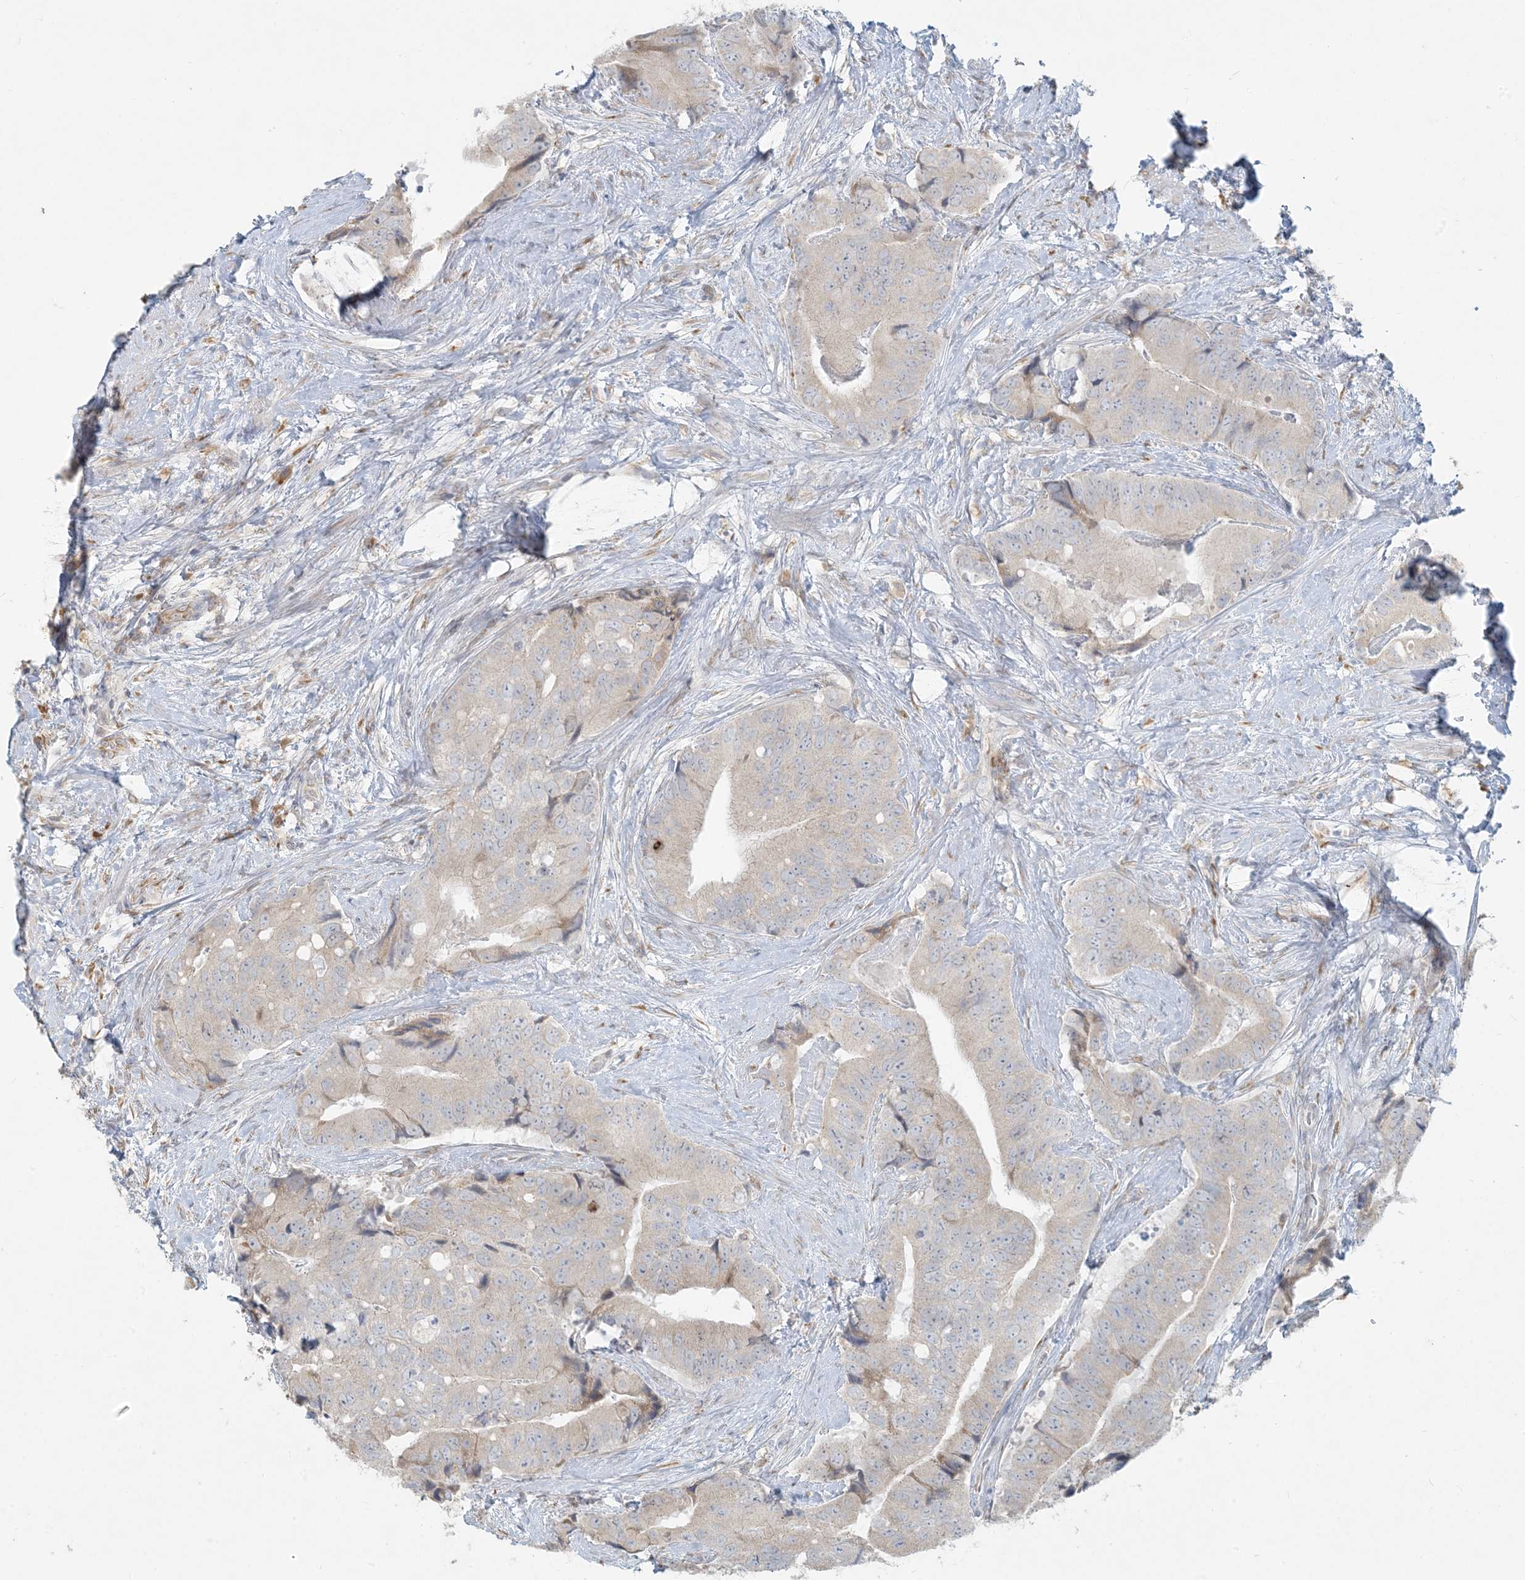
{"staining": {"intensity": "weak", "quantity": "<25%", "location": "cytoplasmic/membranous"}, "tissue": "prostate cancer", "cell_type": "Tumor cells", "image_type": "cancer", "snomed": [{"axis": "morphology", "description": "Adenocarcinoma, High grade"}, {"axis": "topography", "description": "Prostate"}], "caption": "Immunohistochemistry of human prostate cancer (adenocarcinoma (high-grade)) exhibits no staining in tumor cells. (Stains: DAB IHC with hematoxylin counter stain, Microscopy: brightfield microscopy at high magnification).", "gene": "HACL1", "patient": {"sex": "male", "age": 70}}